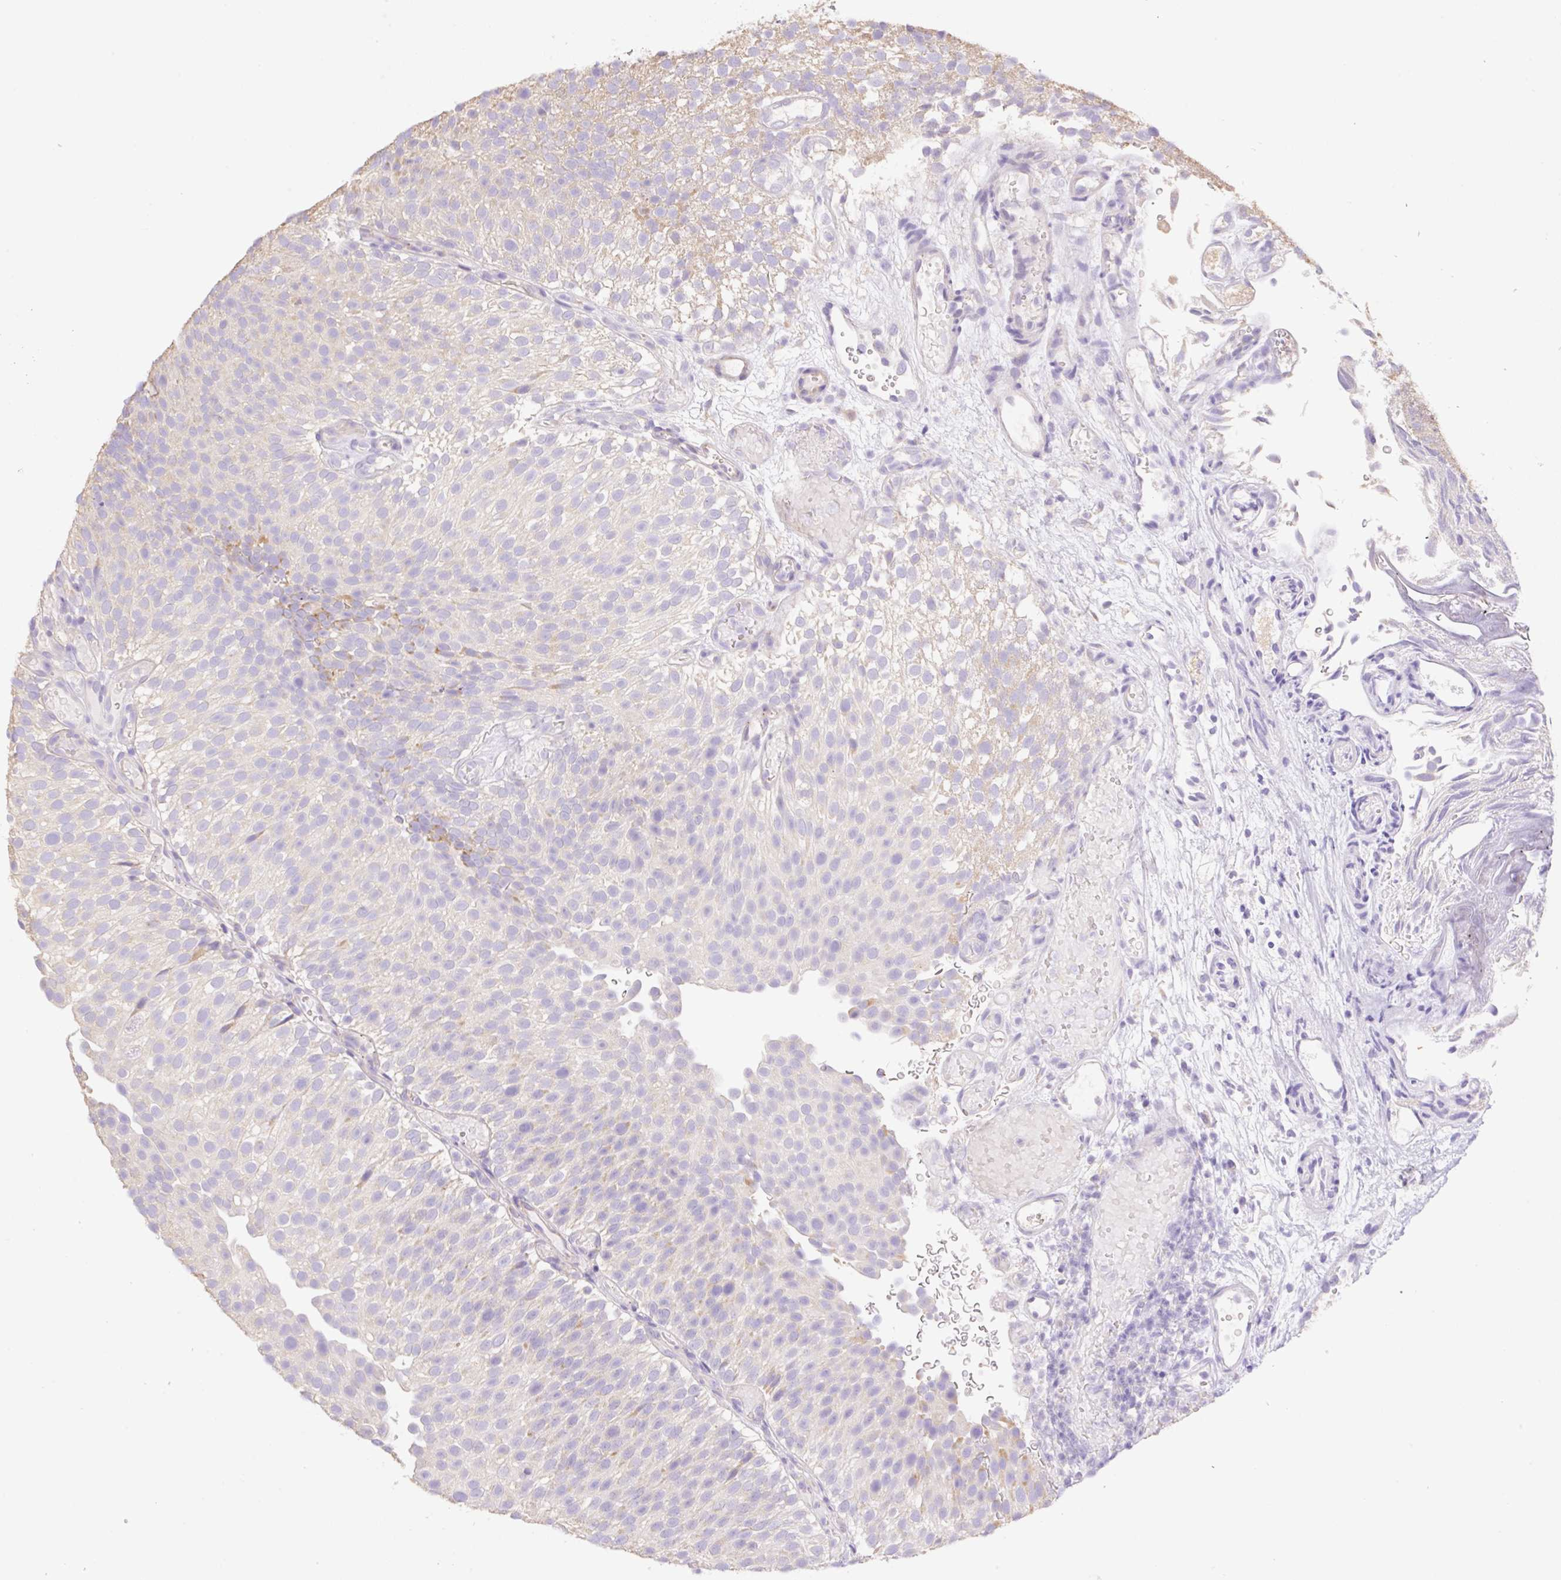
{"staining": {"intensity": "negative", "quantity": "none", "location": "none"}, "tissue": "urothelial cancer", "cell_type": "Tumor cells", "image_type": "cancer", "snomed": [{"axis": "morphology", "description": "Urothelial carcinoma, Low grade"}, {"axis": "topography", "description": "Urinary bladder"}], "caption": "Tumor cells are negative for brown protein staining in urothelial cancer.", "gene": "COPZ2", "patient": {"sex": "male", "age": 78}}